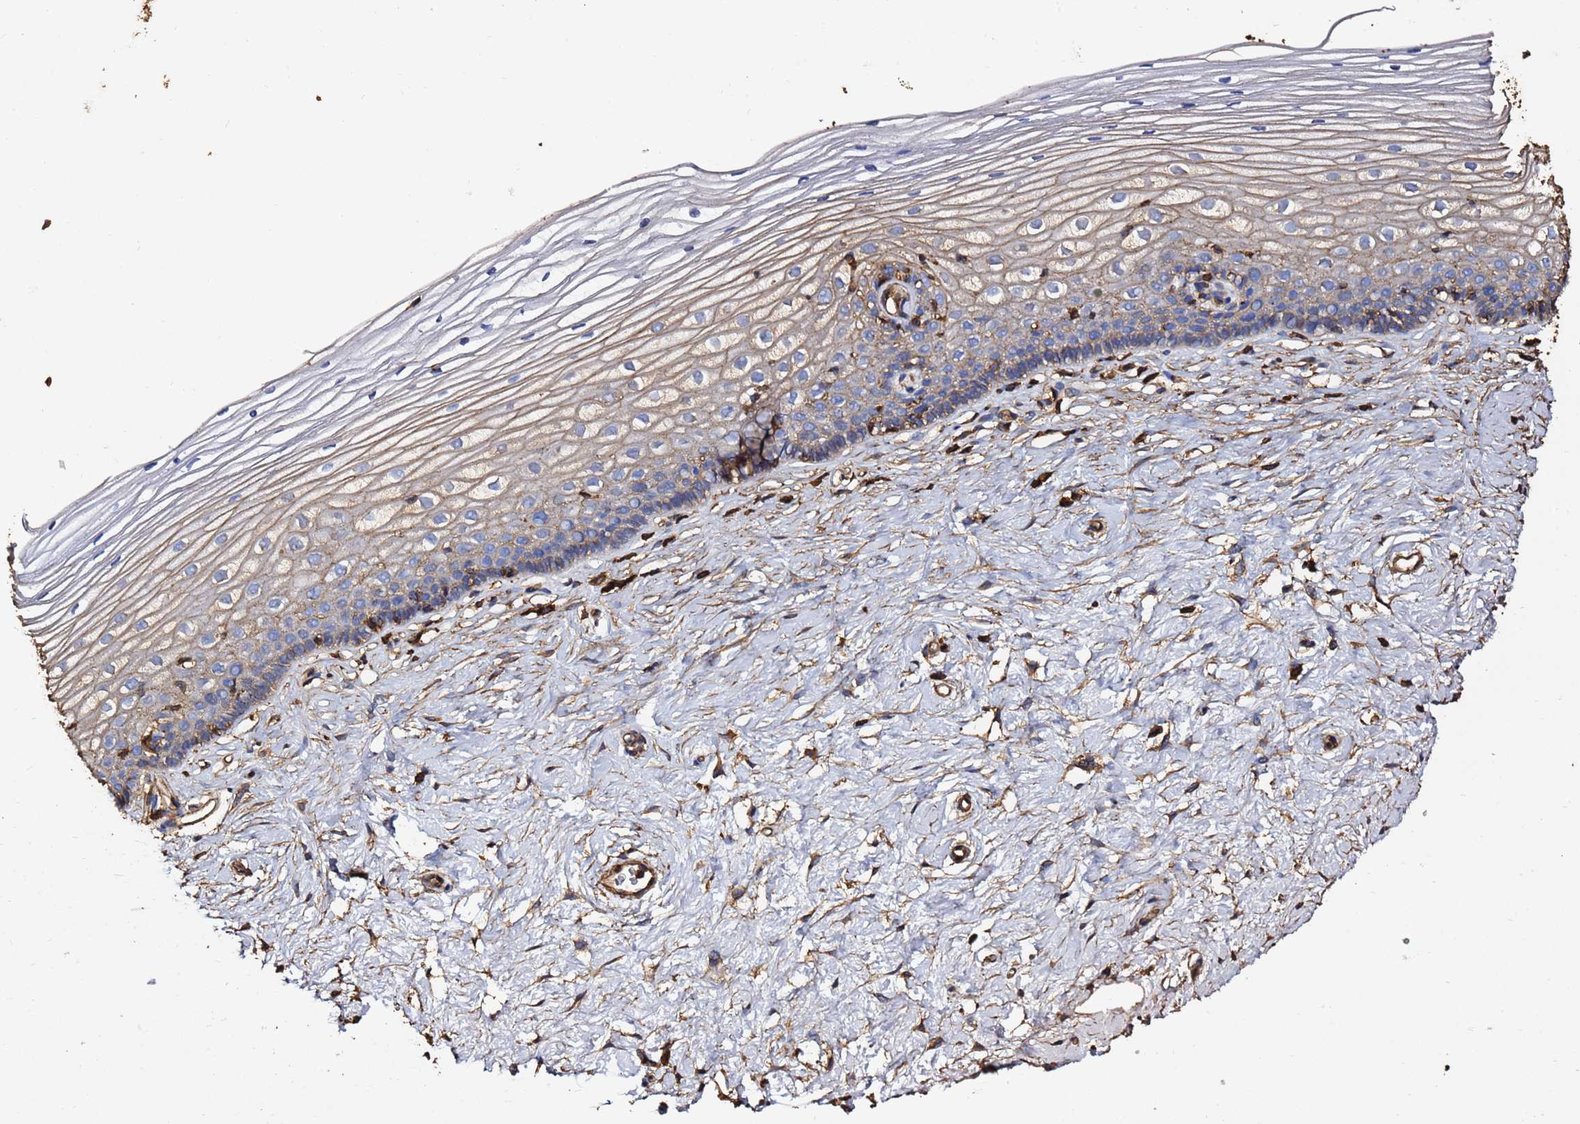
{"staining": {"intensity": "moderate", "quantity": "25%-75%", "location": "cytoplasmic/membranous"}, "tissue": "cervix", "cell_type": "Glandular cells", "image_type": "normal", "snomed": [{"axis": "morphology", "description": "Normal tissue, NOS"}, {"axis": "topography", "description": "Cervix"}], "caption": "Benign cervix reveals moderate cytoplasmic/membranous expression in about 25%-75% of glandular cells.", "gene": "ACTA1", "patient": {"sex": "female", "age": 40}}